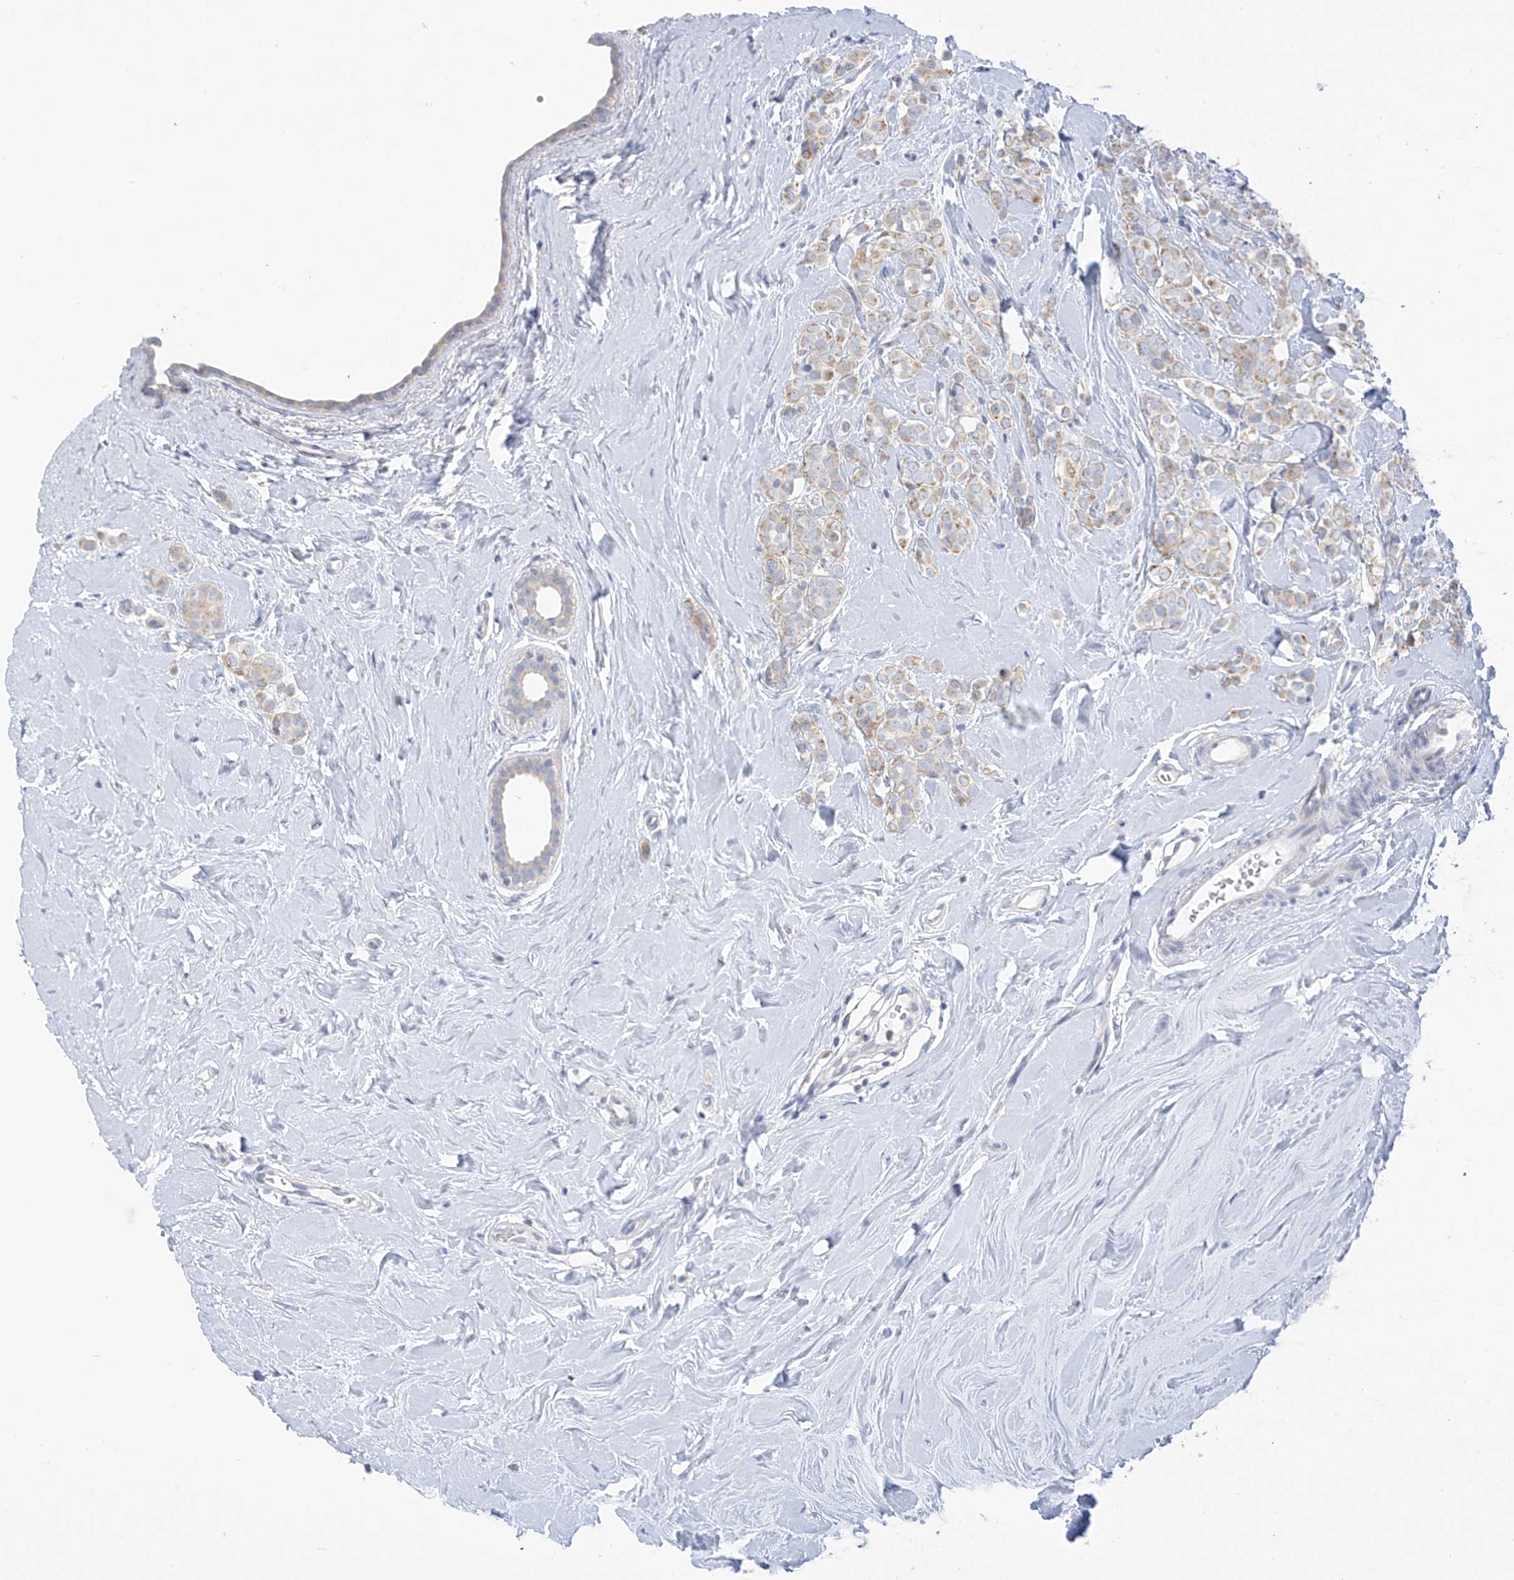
{"staining": {"intensity": "weak", "quantity": "25%-75%", "location": "cytoplasmic/membranous"}, "tissue": "breast cancer", "cell_type": "Tumor cells", "image_type": "cancer", "snomed": [{"axis": "morphology", "description": "Lobular carcinoma"}, {"axis": "topography", "description": "Breast"}], "caption": "Immunohistochemical staining of breast cancer displays weak cytoplasmic/membranous protein positivity in about 25%-75% of tumor cells.", "gene": "SLC6A12", "patient": {"sex": "female", "age": 47}}